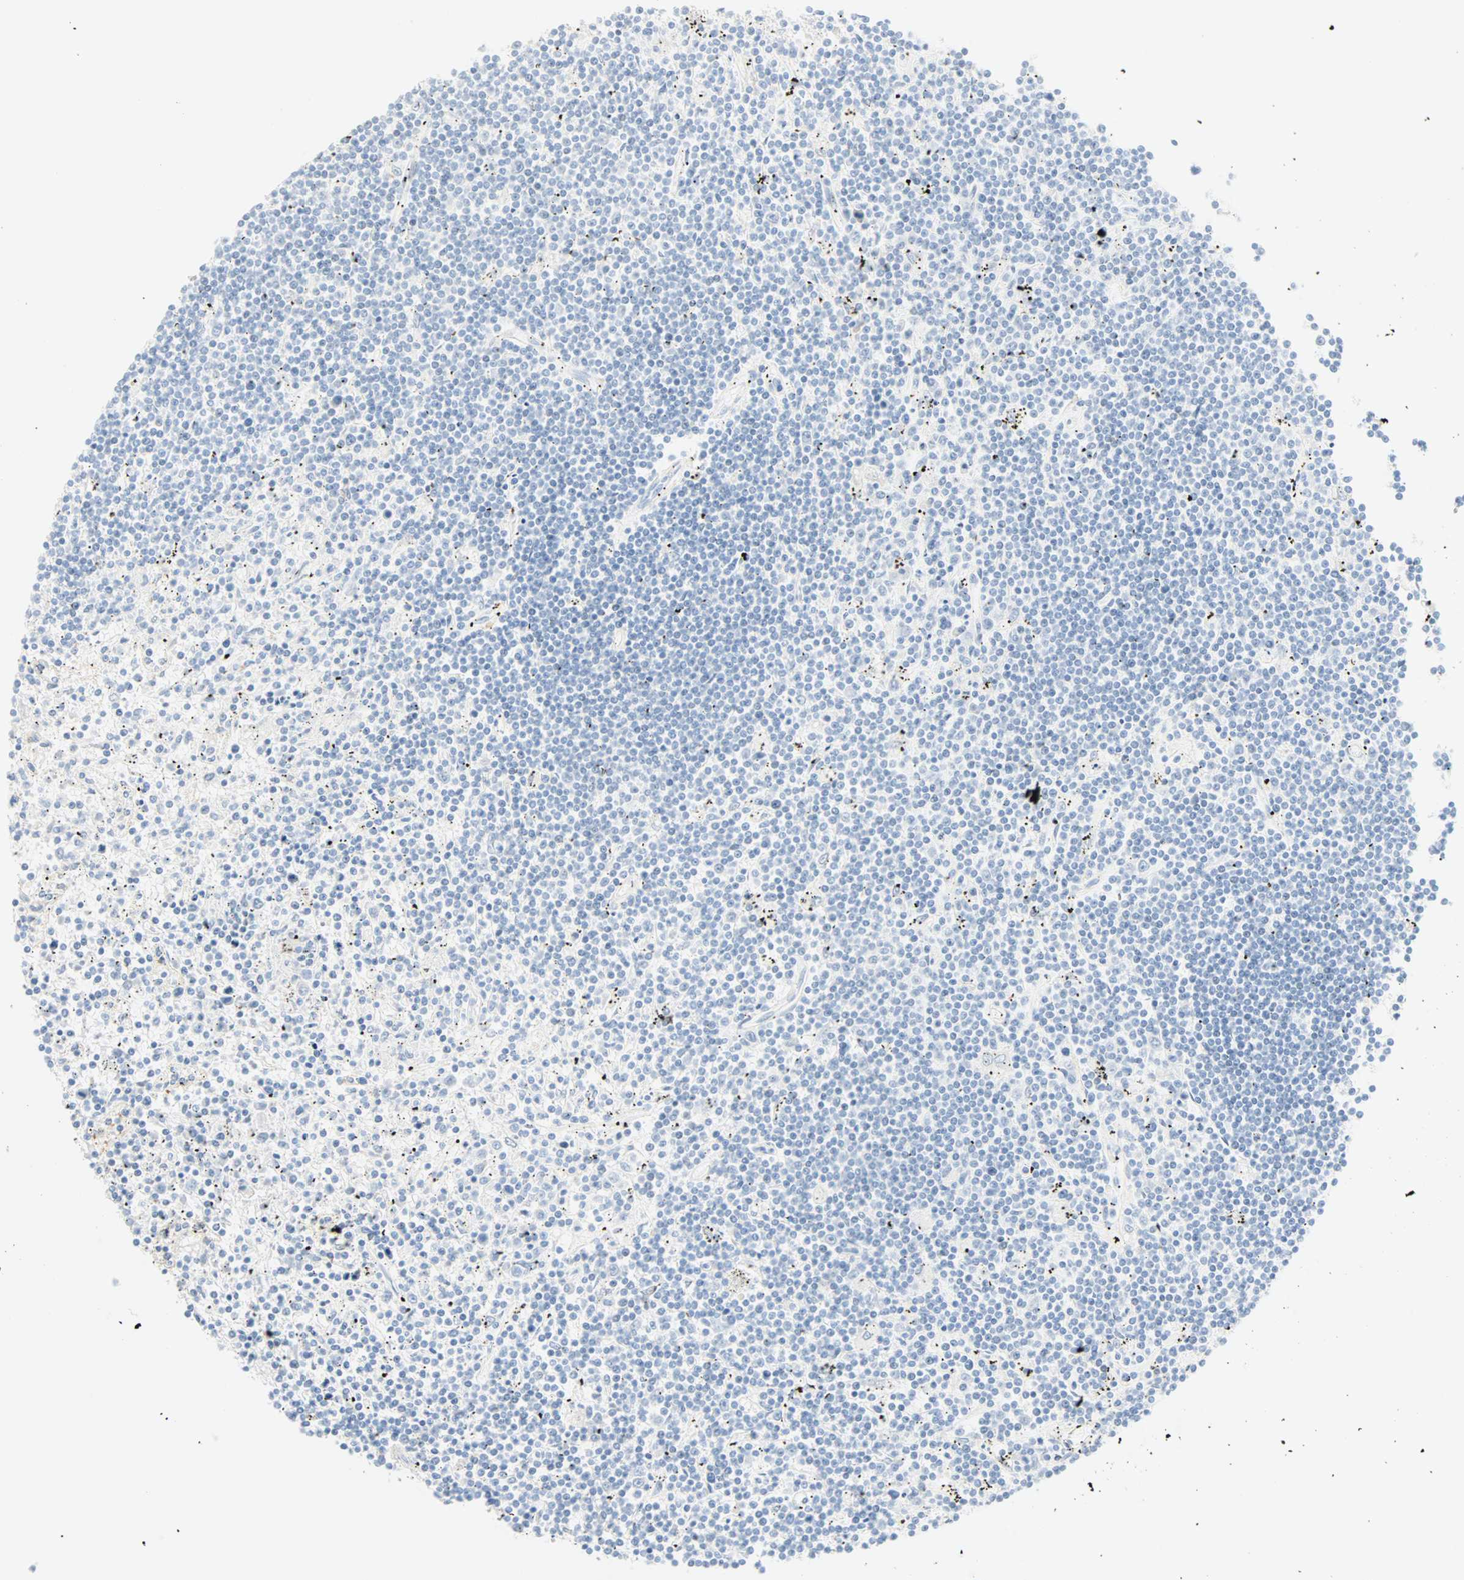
{"staining": {"intensity": "negative", "quantity": "none", "location": "none"}, "tissue": "lymphoma", "cell_type": "Tumor cells", "image_type": "cancer", "snomed": [{"axis": "morphology", "description": "Malignant lymphoma, non-Hodgkin's type, Low grade"}, {"axis": "topography", "description": "Spleen"}], "caption": "High power microscopy histopathology image of an immunohistochemistry micrograph of malignant lymphoma, non-Hodgkin's type (low-grade), revealing no significant expression in tumor cells.", "gene": "SELENBP1", "patient": {"sex": "male", "age": 76}}